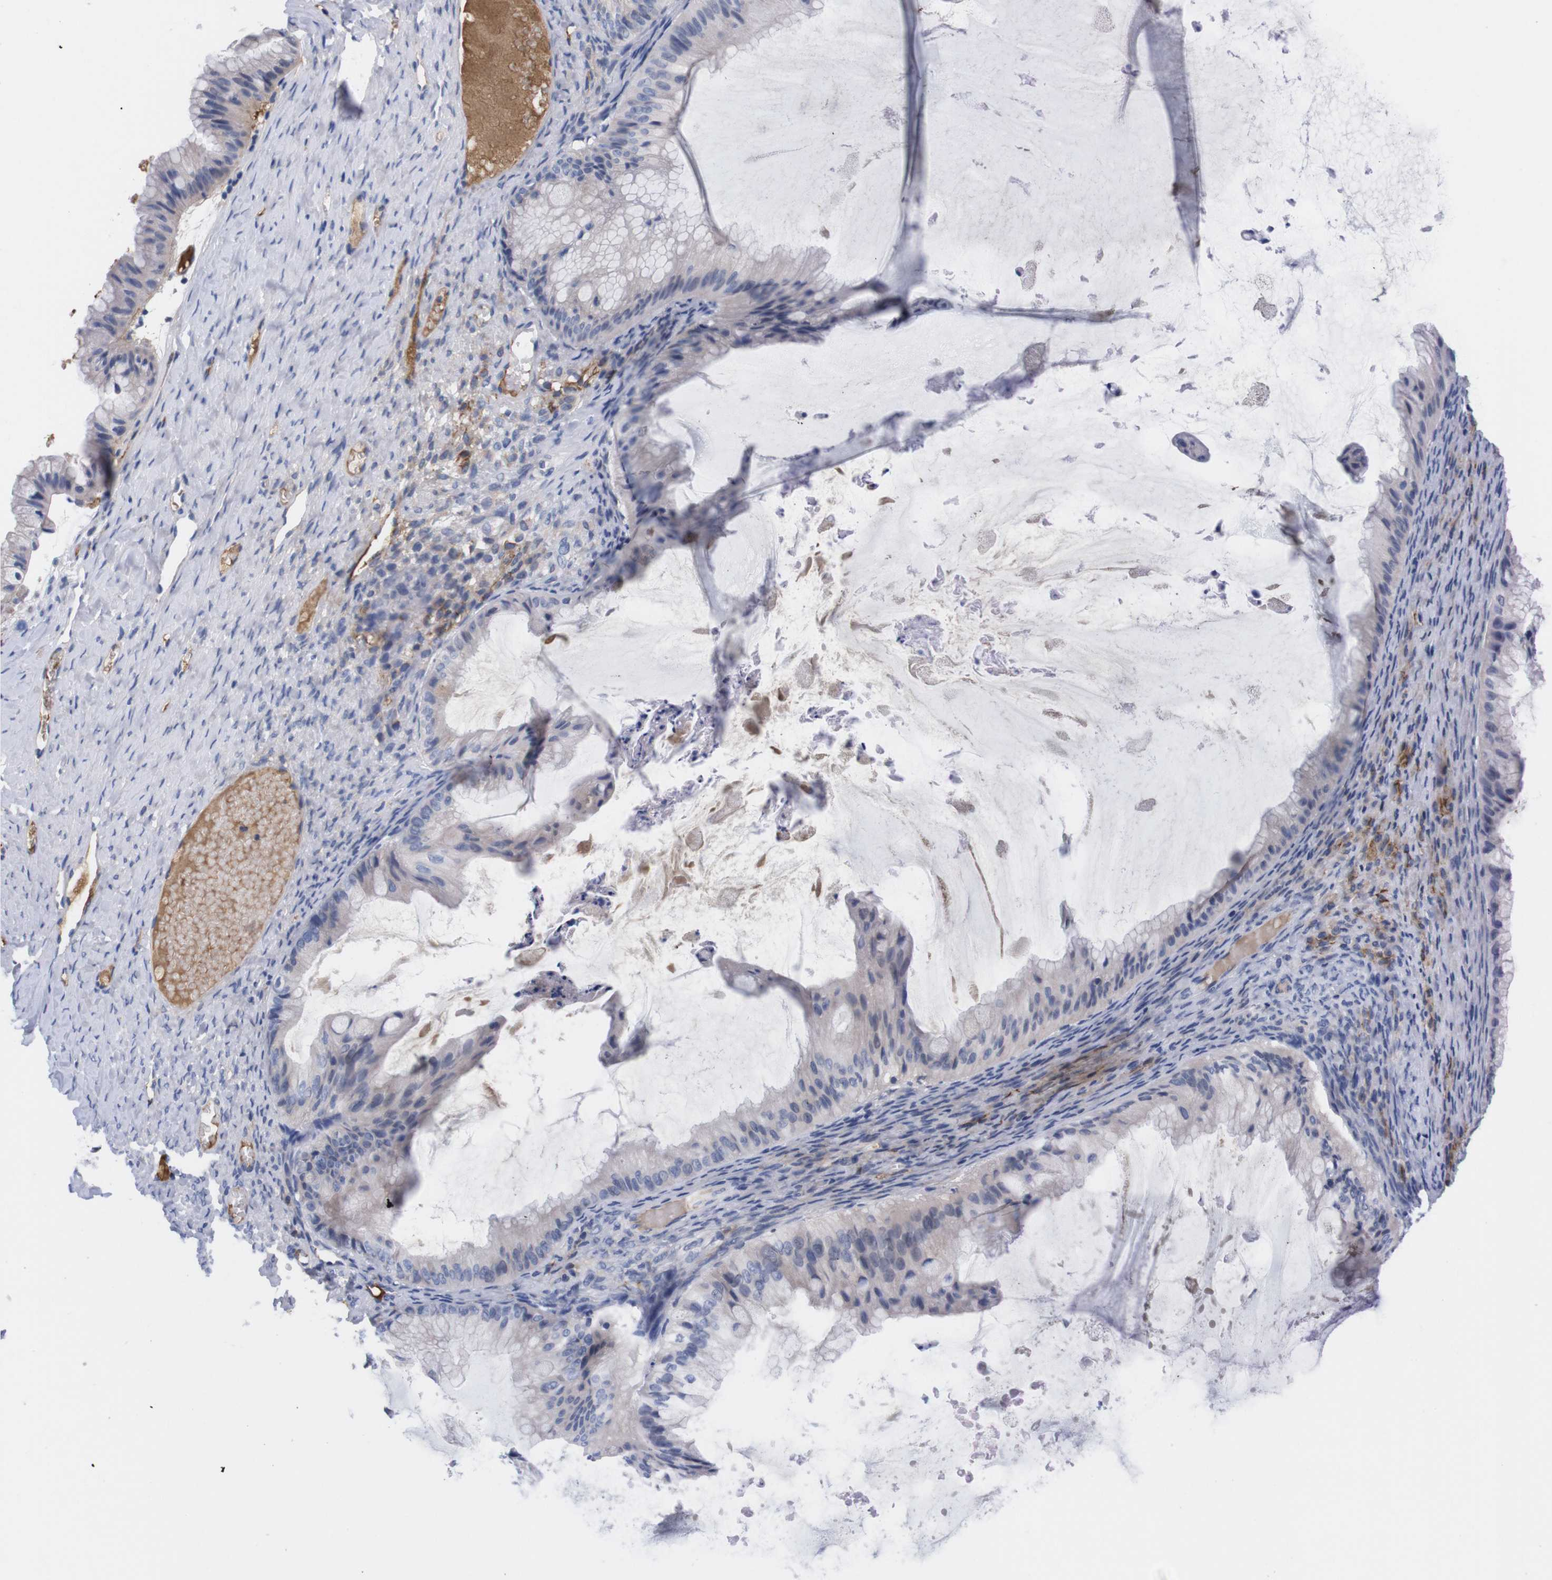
{"staining": {"intensity": "negative", "quantity": "none", "location": "none"}, "tissue": "ovarian cancer", "cell_type": "Tumor cells", "image_type": "cancer", "snomed": [{"axis": "morphology", "description": "Cystadenocarcinoma, mucinous, NOS"}, {"axis": "topography", "description": "Ovary"}], "caption": "An immunohistochemistry micrograph of ovarian cancer (mucinous cystadenocarcinoma) is shown. There is no staining in tumor cells of ovarian cancer (mucinous cystadenocarcinoma).", "gene": "FAM210A", "patient": {"sex": "female", "age": 61}}